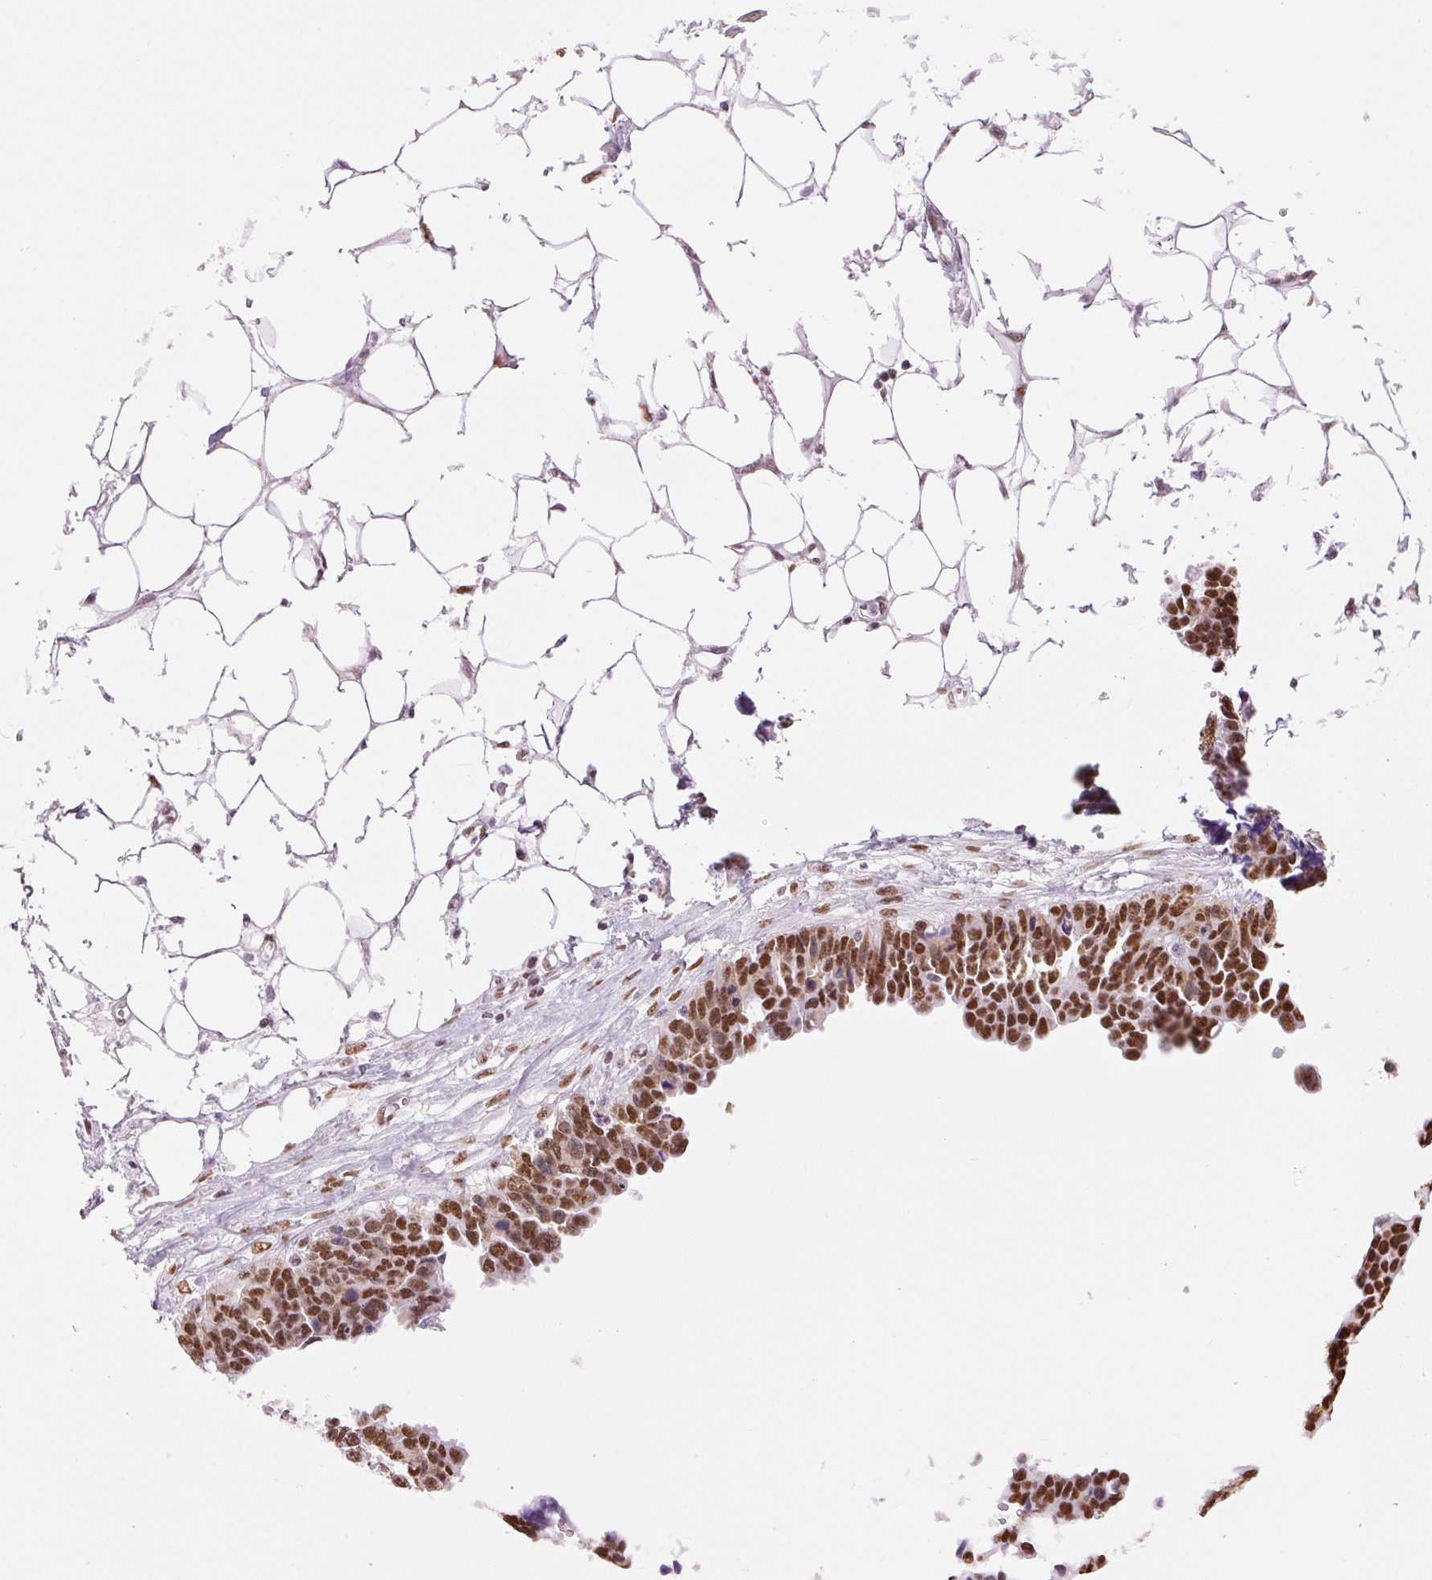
{"staining": {"intensity": "strong", "quantity": ">75%", "location": "nuclear"}, "tissue": "ovarian cancer", "cell_type": "Tumor cells", "image_type": "cancer", "snomed": [{"axis": "morphology", "description": "Cystadenocarcinoma, serous, NOS"}, {"axis": "topography", "description": "Ovary"}], "caption": "The immunohistochemical stain shows strong nuclear staining in tumor cells of ovarian serous cystadenocarcinoma tissue. (Brightfield microscopy of DAB IHC at high magnification).", "gene": "ZFR2", "patient": {"sex": "female", "age": 76}}